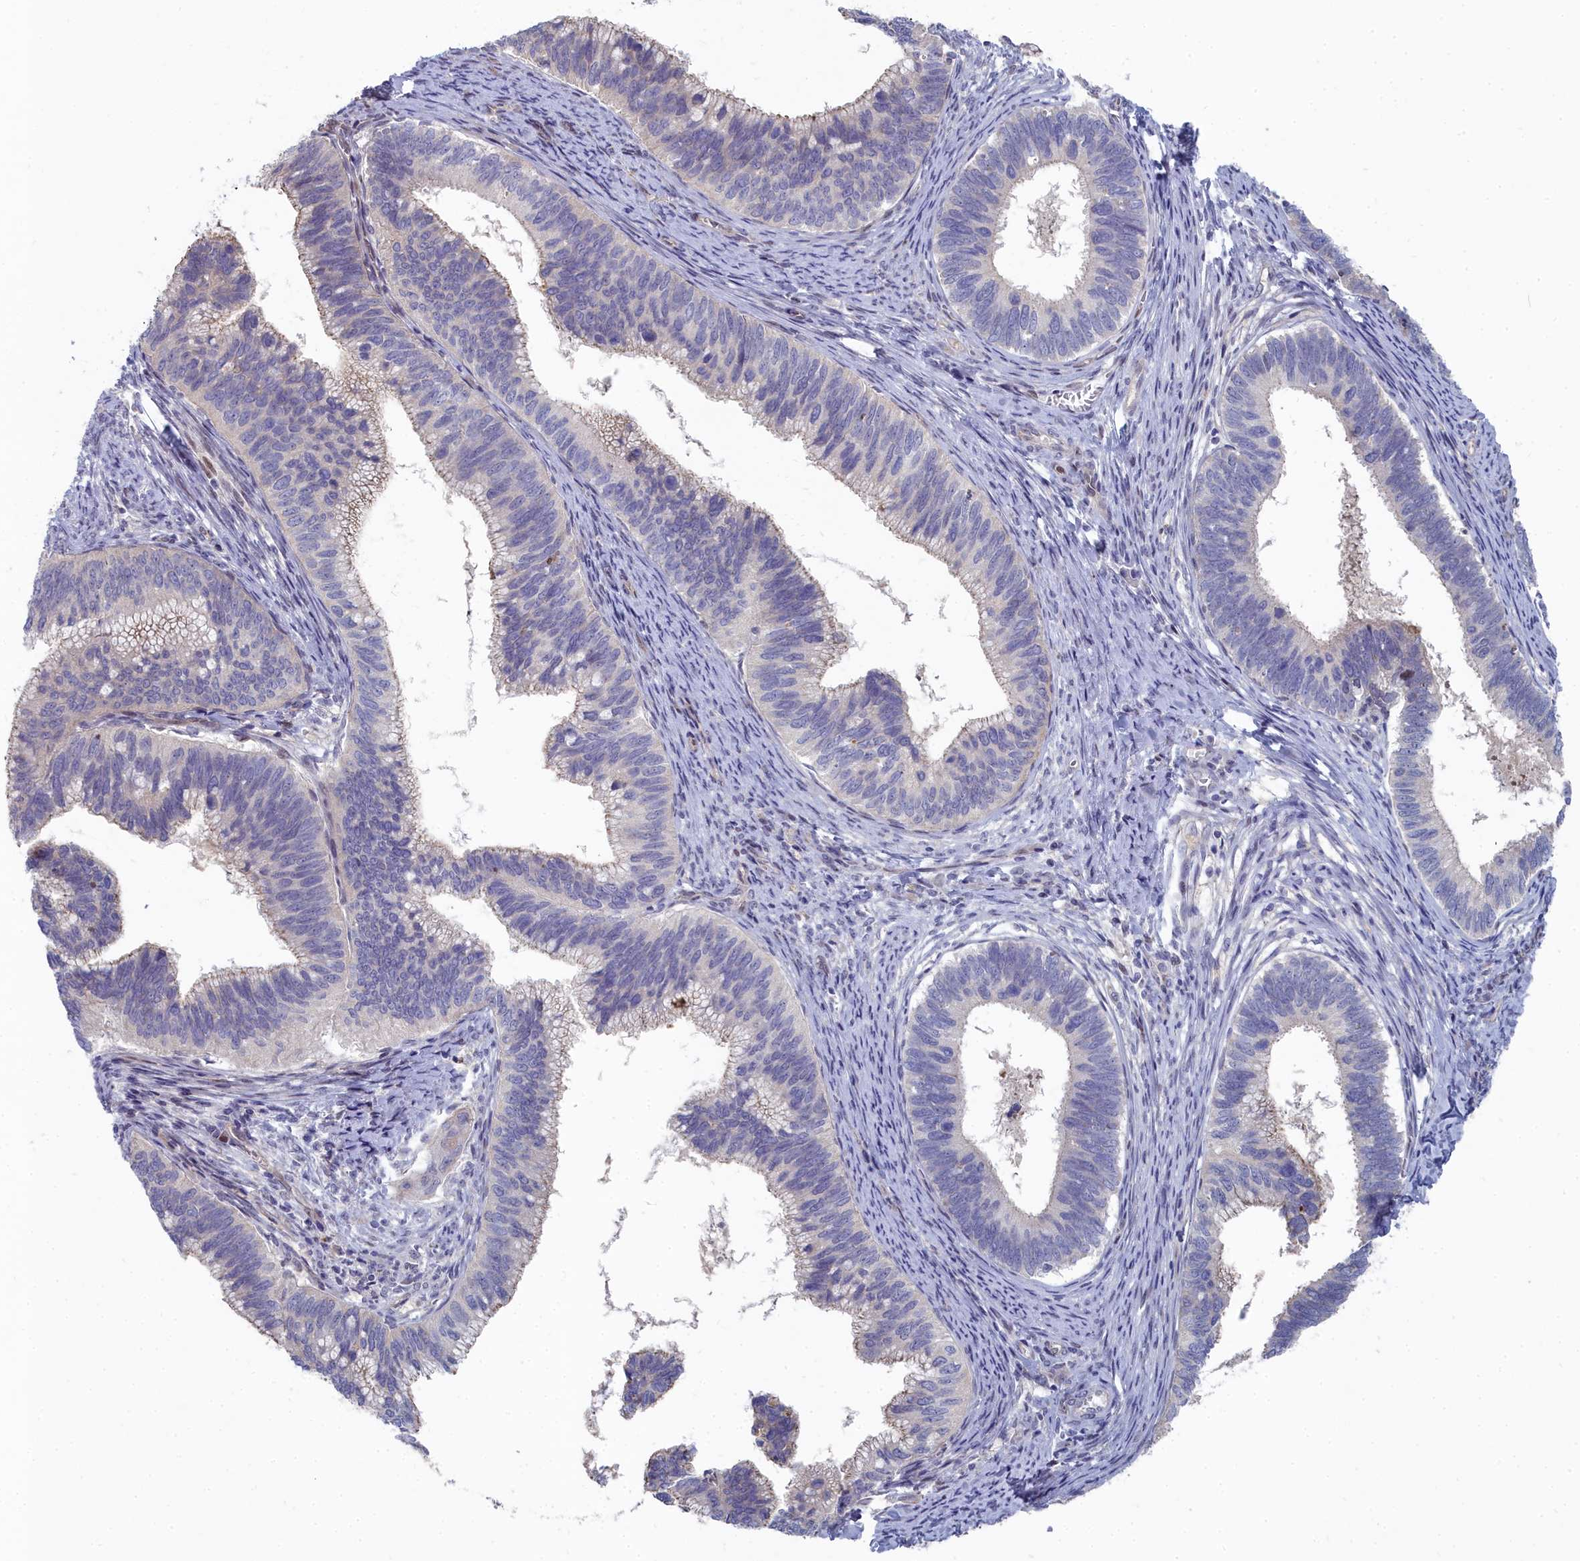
{"staining": {"intensity": "negative", "quantity": "none", "location": "none"}, "tissue": "cervical cancer", "cell_type": "Tumor cells", "image_type": "cancer", "snomed": [{"axis": "morphology", "description": "Adenocarcinoma, NOS"}, {"axis": "topography", "description": "Cervix"}], "caption": "IHC photomicrograph of neoplastic tissue: human adenocarcinoma (cervical) stained with DAB exhibits no significant protein expression in tumor cells.", "gene": "RPS27A", "patient": {"sex": "female", "age": 42}}